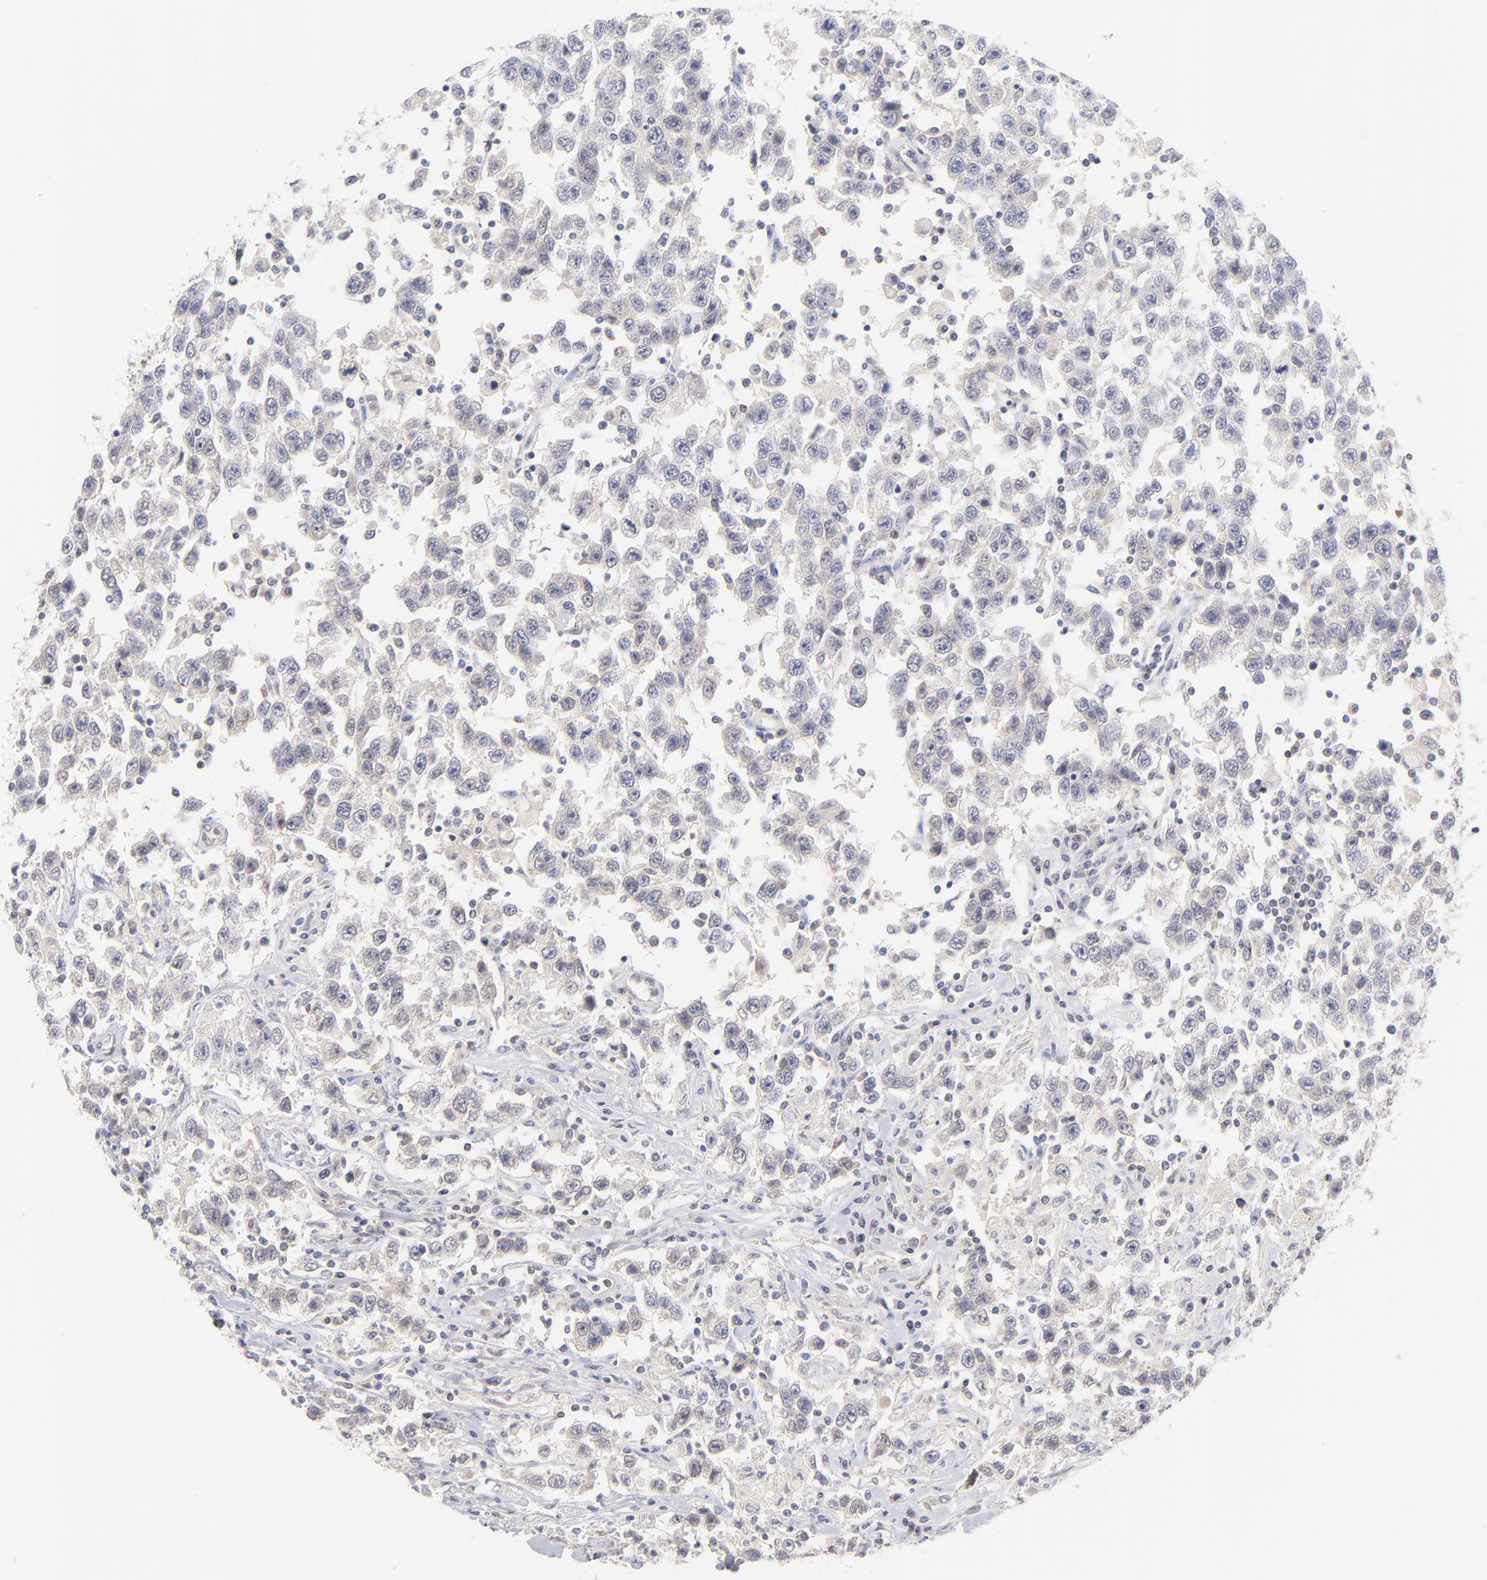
{"staining": {"intensity": "negative", "quantity": "none", "location": "none"}, "tissue": "testis cancer", "cell_type": "Tumor cells", "image_type": "cancer", "snomed": [{"axis": "morphology", "description": "Seminoma, NOS"}, {"axis": "topography", "description": "Testis"}], "caption": "Tumor cells are negative for brown protein staining in testis seminoma.", "gene": "CASP6", "patient": {"sex": "male", "age": 41}}